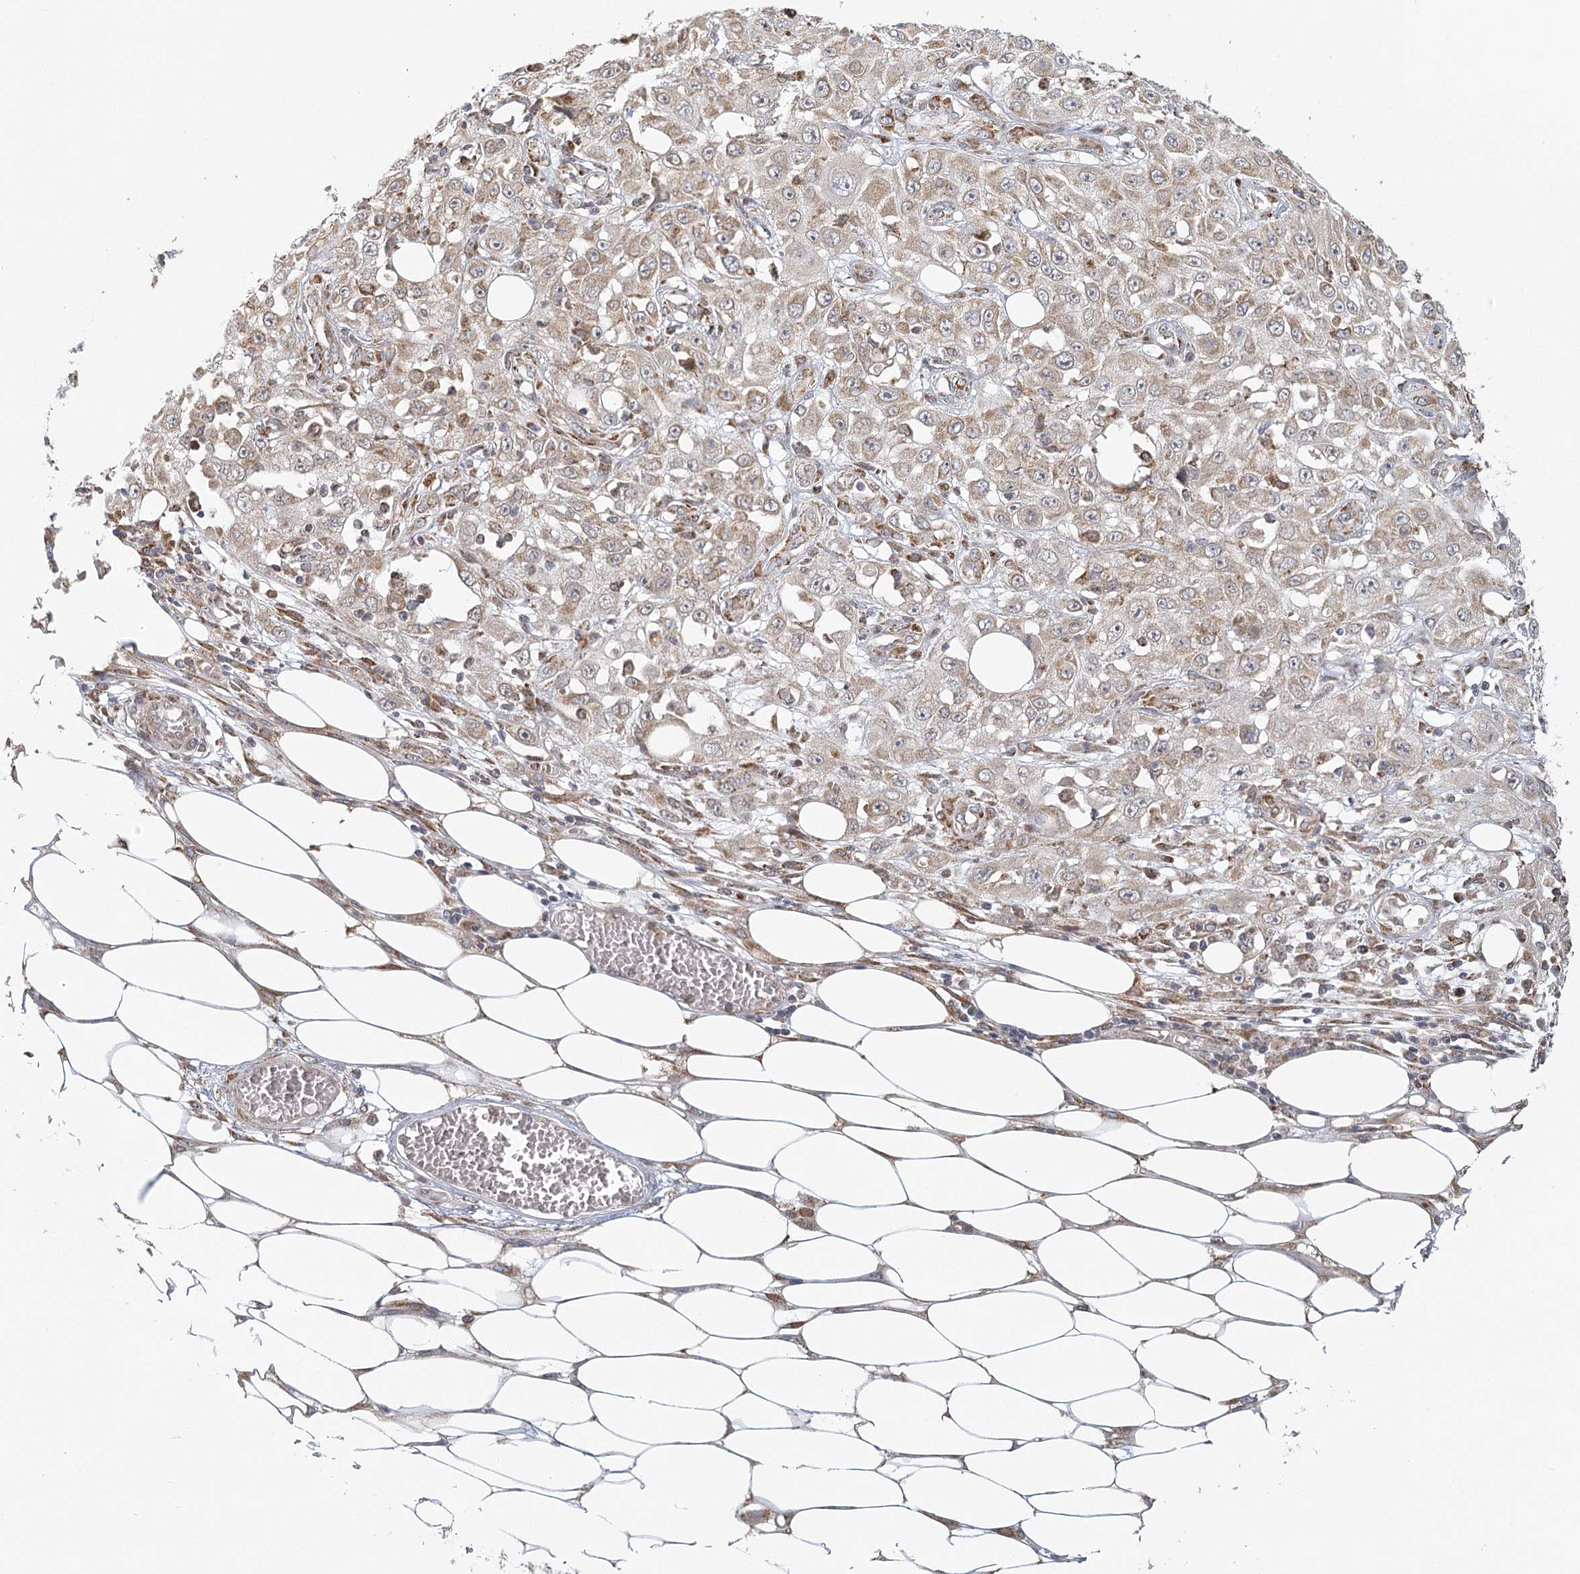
{"staining": {"intensity": "weak", "quantity": ">75%", "location": "cytoplasmic/membranous"}, "tissue": "skin cancer", "cell_type": "Tumor cells", "image_type": "cancer", "snomed": [{"axis": "morphology", "description": "Squamous cell carcinoma, NOS"}, {"axis": "morphology", "description": "Squamous cell carcinoma, metastatic, NOS"}, {"axis": "topography", "description": "Skin"}, {"axis": "topography", "description": "Lymph node"}], "caption": "Skin cancer stained for a protein (brown) displays weak cytoplasmic/membranous positive expression in about >75% of tumor cells.", "gene": "LACTB", "patient": {"sex": "male", "age": 75}}